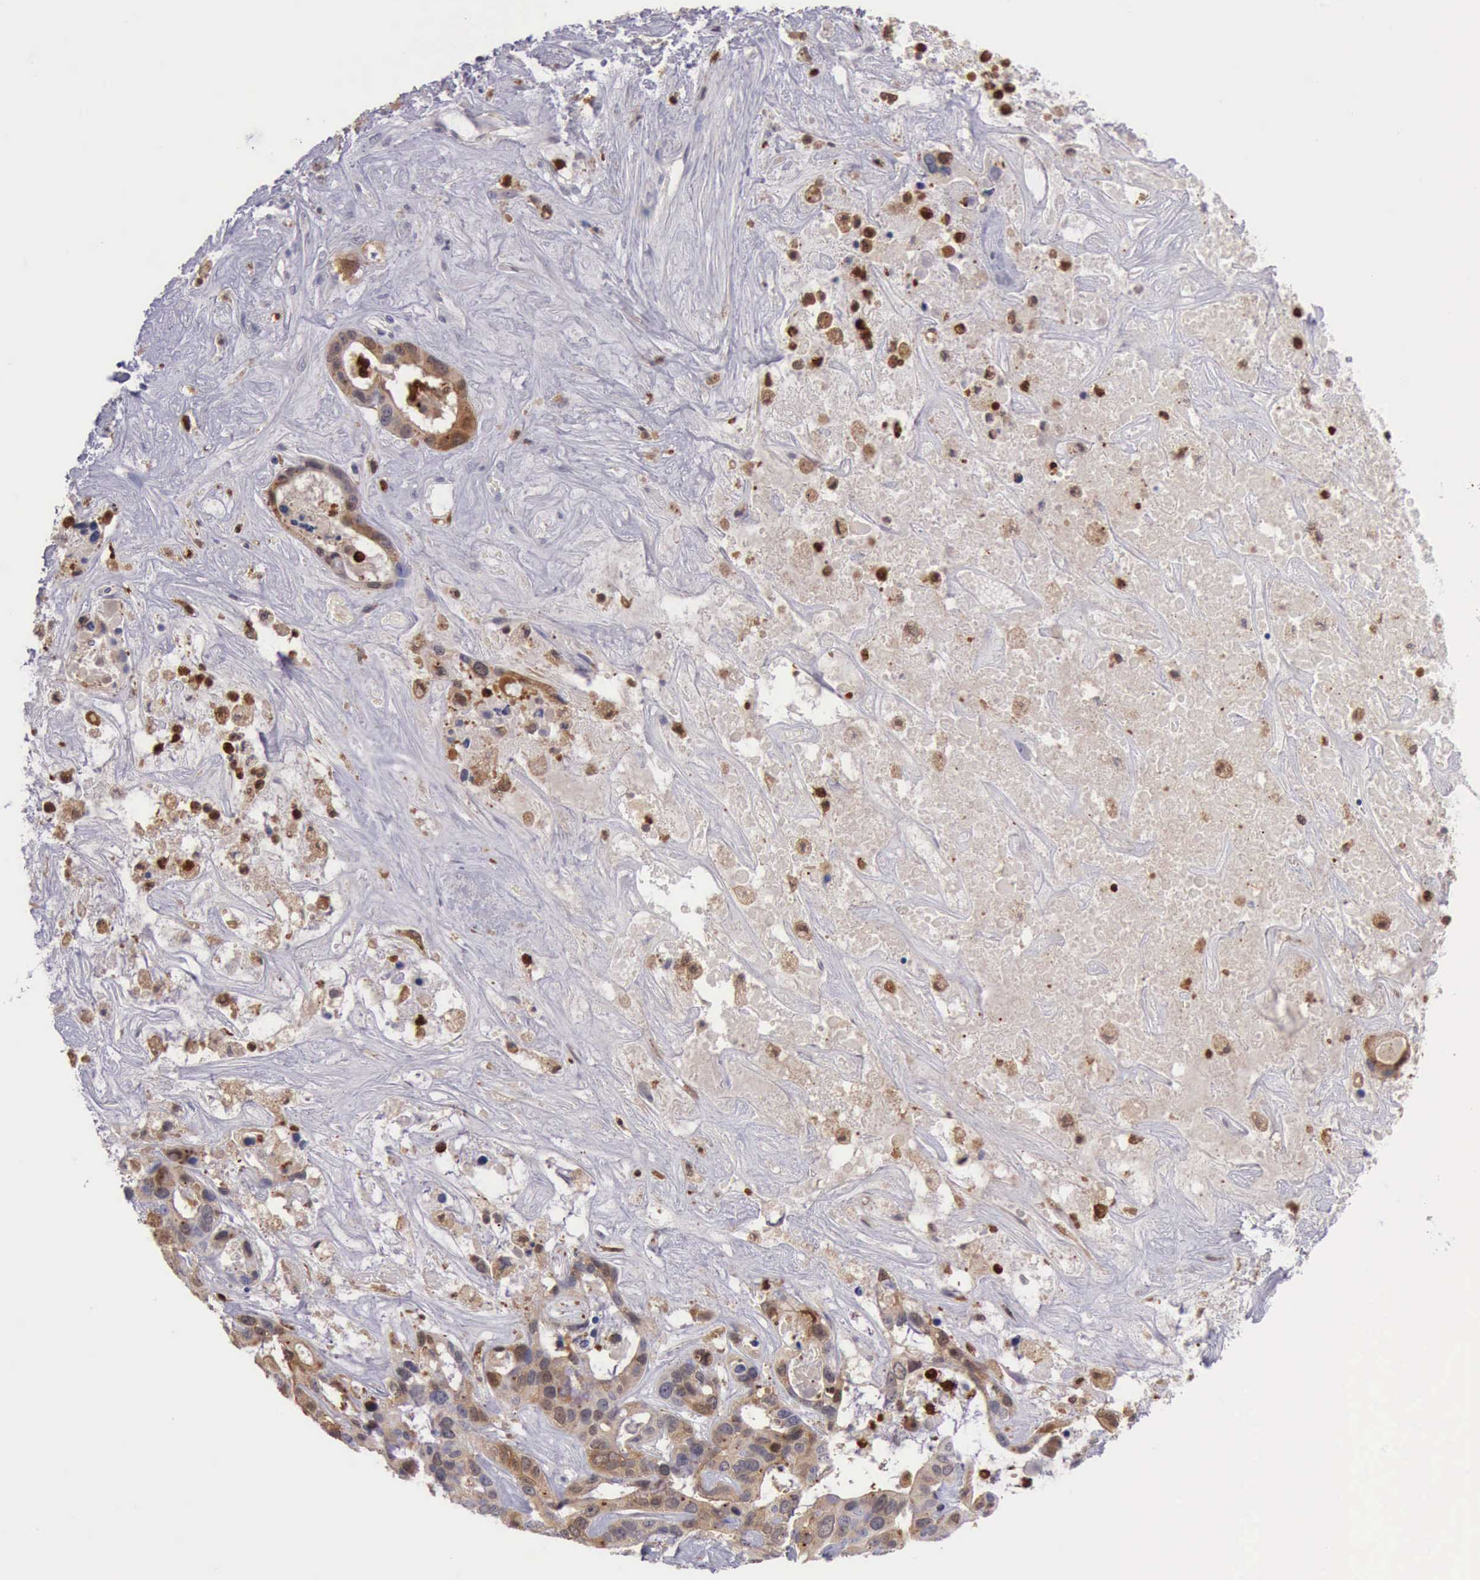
{"staining": {"intensity": "moderate", "quantity": ">75%", "location": "cytoplasmic/membranous"}, "tissue": "liver cancer", "cell_type": "Tumor cells", "image_type": "cancer", "snomed": [{"axis": "morphology", "description": "Cholangiocarcinoma"}, {"axis": "topography", "description": "Liver"}], "caption": "This image reveals cholangiocarcinoma (liver) stained with immunohistochemistry to label a protein in brown. The cytoplasmic/membranous of tumor cells show moderate positivity for the protein. Nuclei are counter-stained blue.", "gene": "CSTA", "patient": {"sex": "female", "age": 65}}